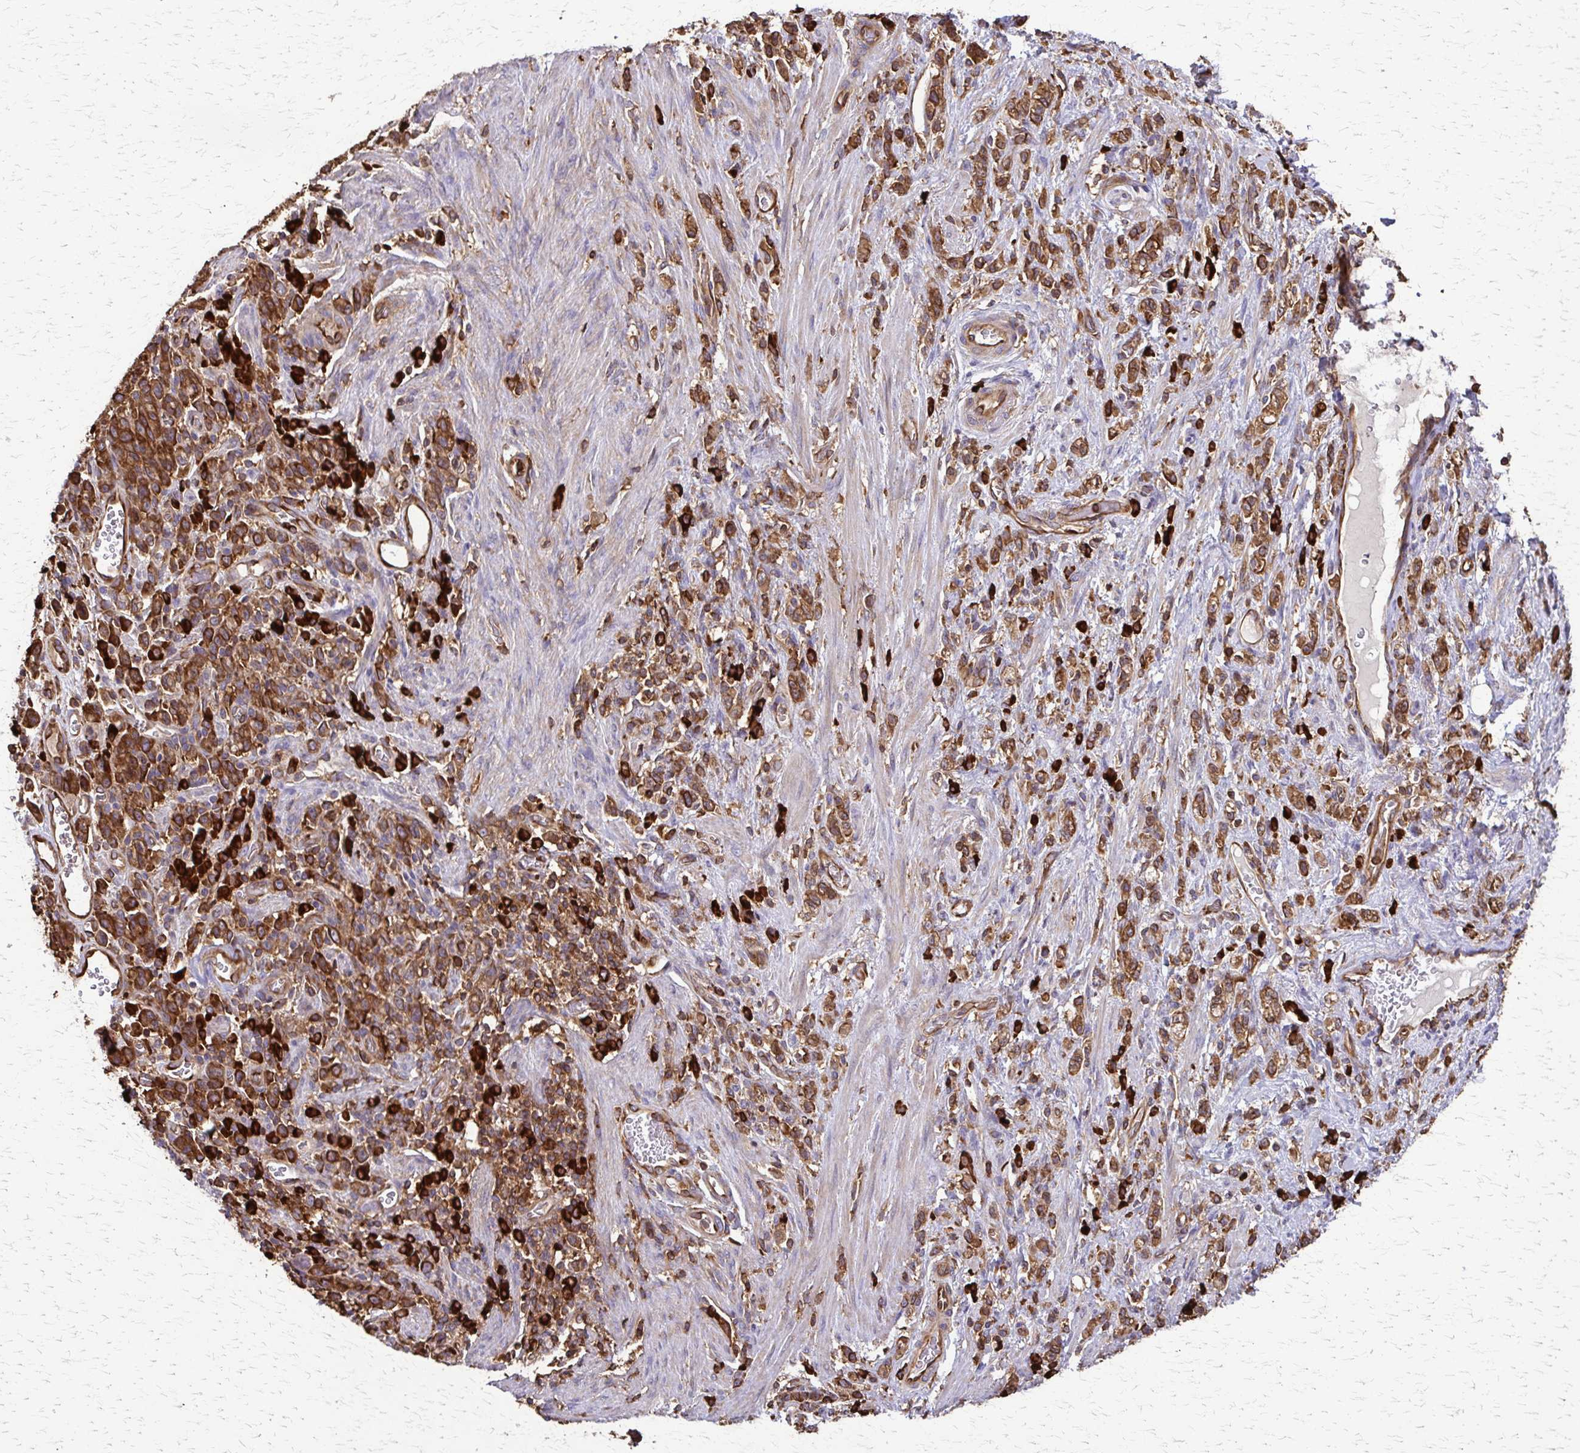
{"staining": {"intensity": "moderate", "quantity": ">75%", "location": "cytoplasmic/membranous"}, "tissue": "stomach cancer", "cell_type": "Tumor cells", "image_type": "cancer", "snomed": [{"axis": "morphology", "description": "Adenocarcinoma, NOS"}, {"axis": "topography", "description": "Stomach"}], "caption": "Stomach adenocarcinoma tissue shows moderate cytoplasmic/membranous staining in approximately >75% of tumor cells", "gene": "EEF2", "patient": {"sex": "male", "age": 77}}